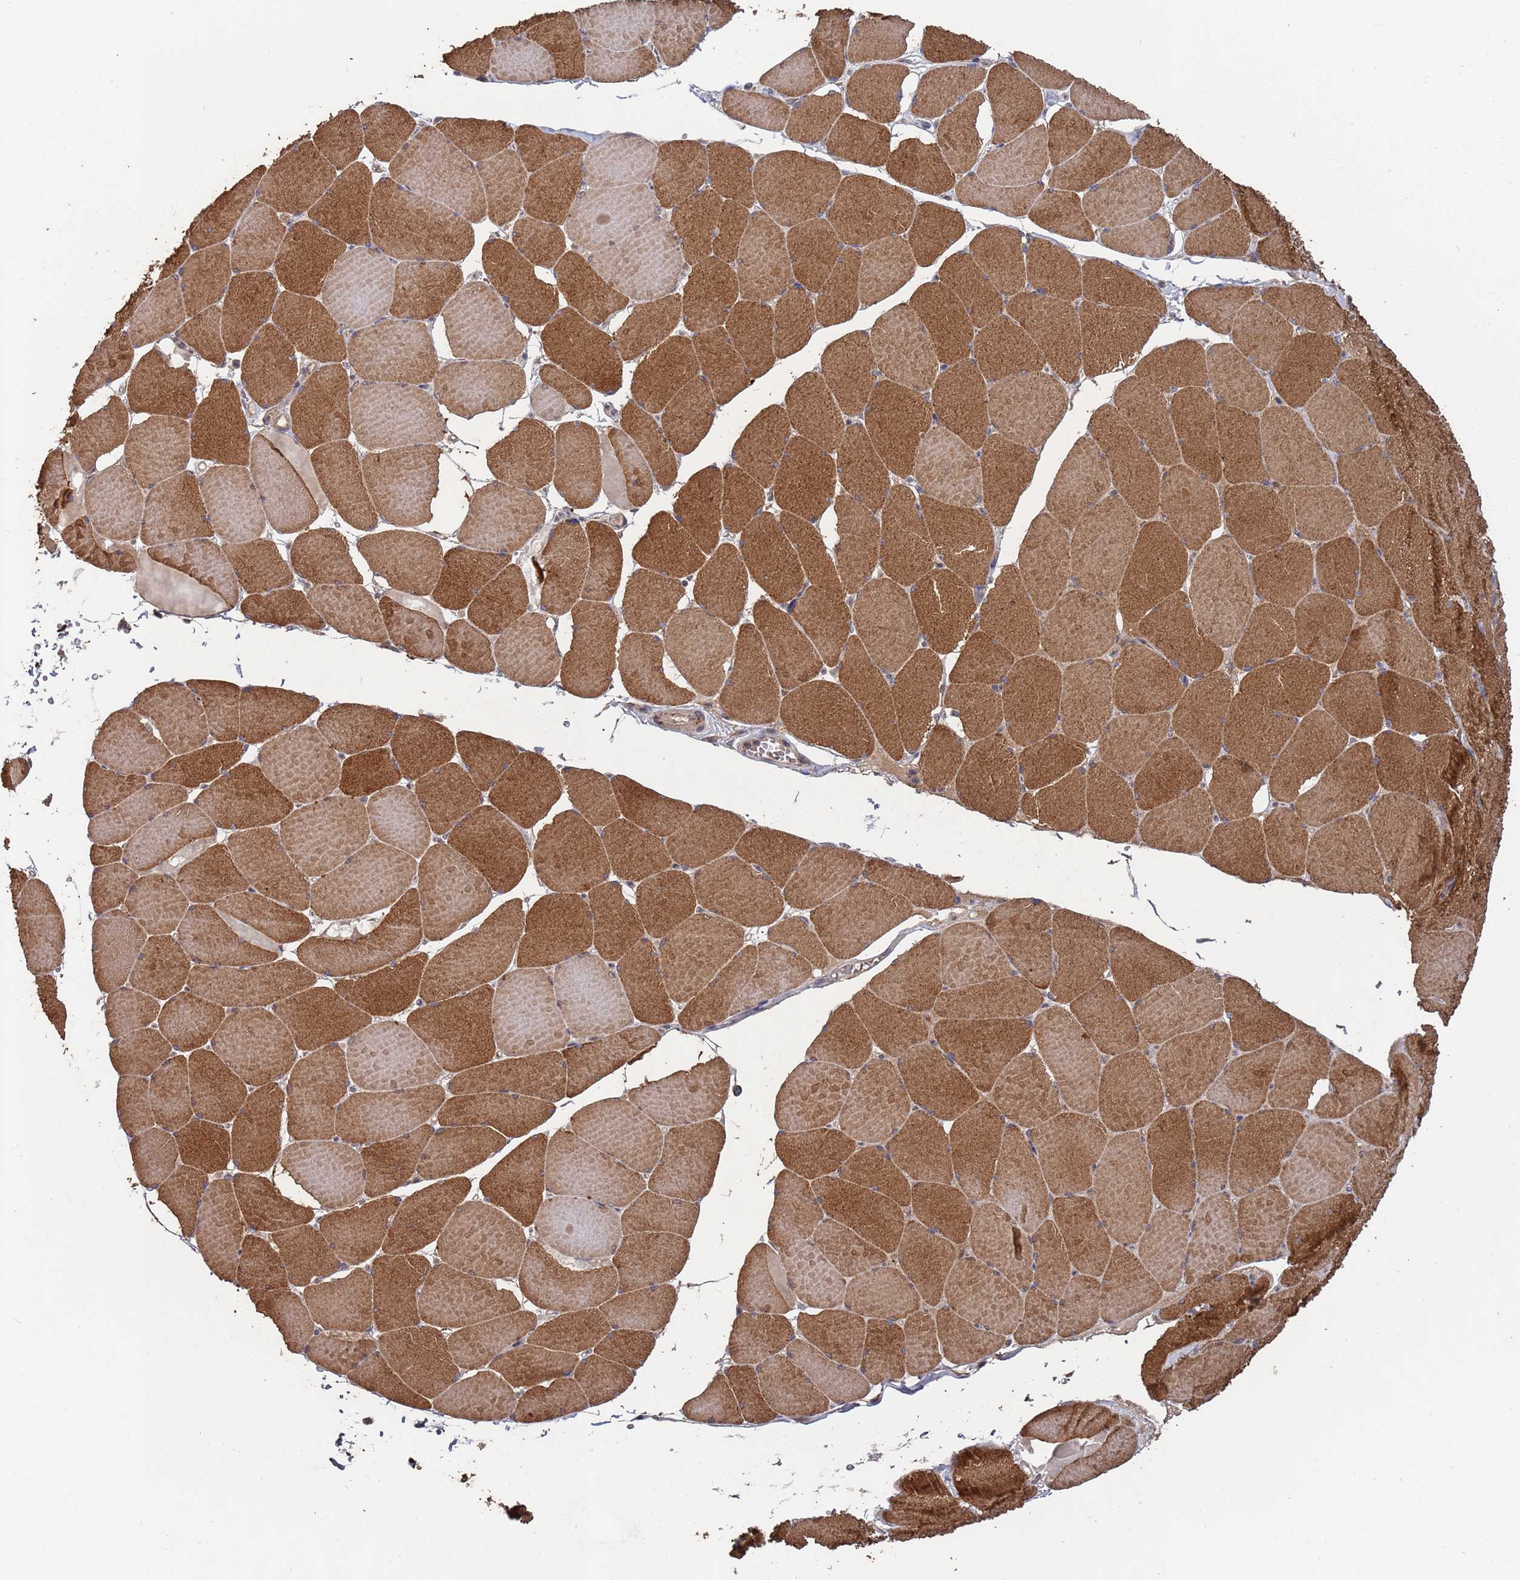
{"staining": {"intensity": "strong", "quantity": ">75%", "location": "cytoplasmic/membranous"}, "tissue": "skeletal muscle", "cell_type": "Myocytes", "image_type": "normal", "snomed": [{"axis": "morphology", "description": "Normal tissue, NOS"}, {"axis": "topography", "description": "Skeletal muscle"}, {"axis": "topography", "description": "Head-Neck"}], "caption": "This histopathology image shows benign skeletal muscle stained with immunohistochemistry (IHC) to label a protein in brown. The cytoplasmic/membranous of myocytes show strong positivity for the protein. Nuclei are counter-stained blue.", "gene": "FRAT1", "patient": {"sex": "male", "age": 66}}